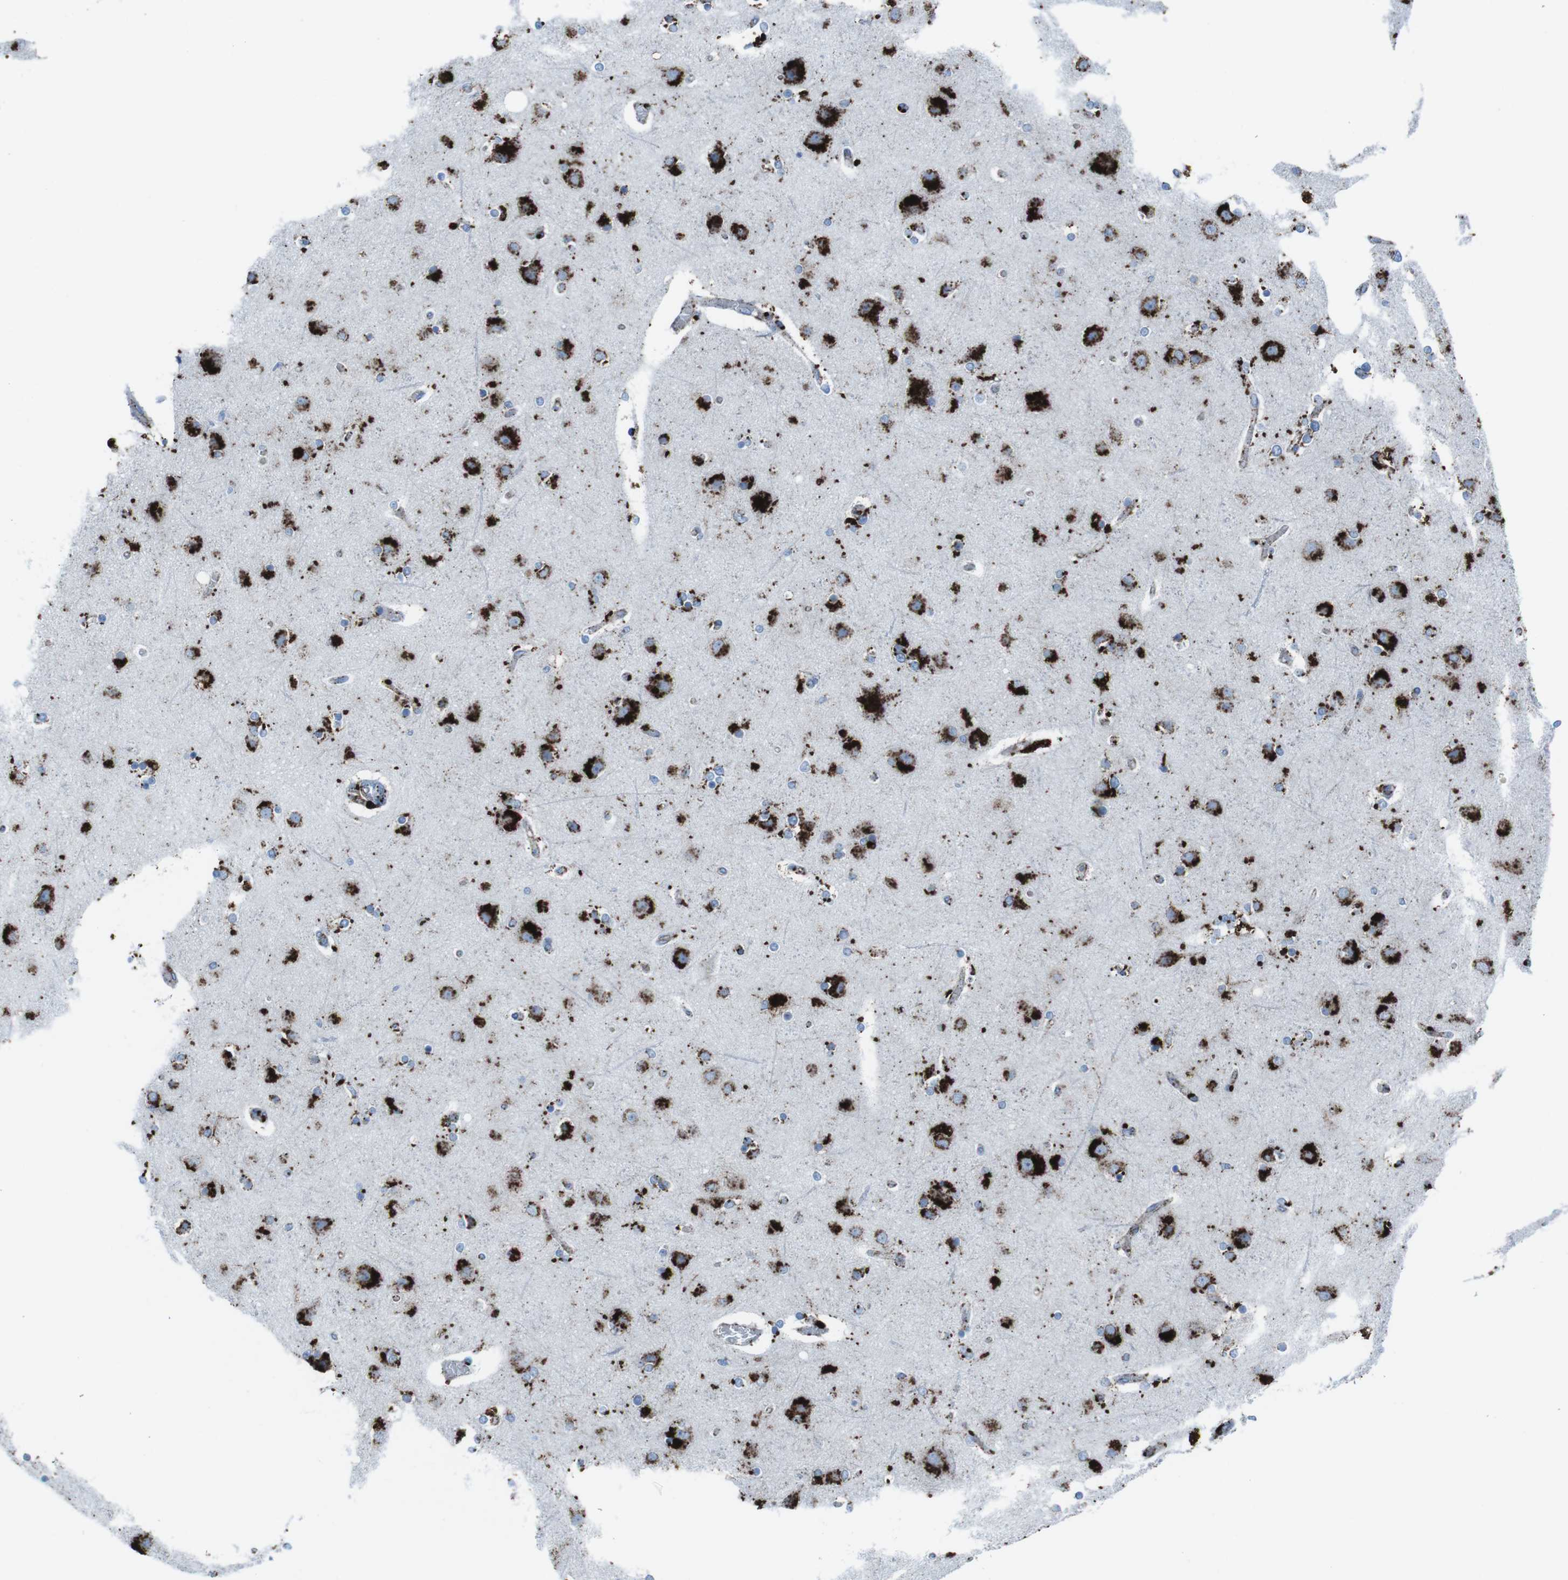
{"staining": {"intensity": "moderate", "quantity": ">75%", "location": "cytoplasmic/membranous"}, "tissue": "cerebral cortex", "cell_type": "Endothelial cells", "image_type": "normal", "snomed": [{"axis": "morphology", "description": "Normal tissue, NOS"}, {"axis": "topography", "description": "Cerebral cortex"}], "caption": "High-power microscopy captured an IHC micrograph of normal cerebral cortex, revealing moderate cytoplasmic/membranous staining in about >75% of endothelial cells. Ihc stains the protein of interest in brown and the nuclei are stained blue.", "gene": "SCARB2", "patient": {"sex": "female", "age": 54}}